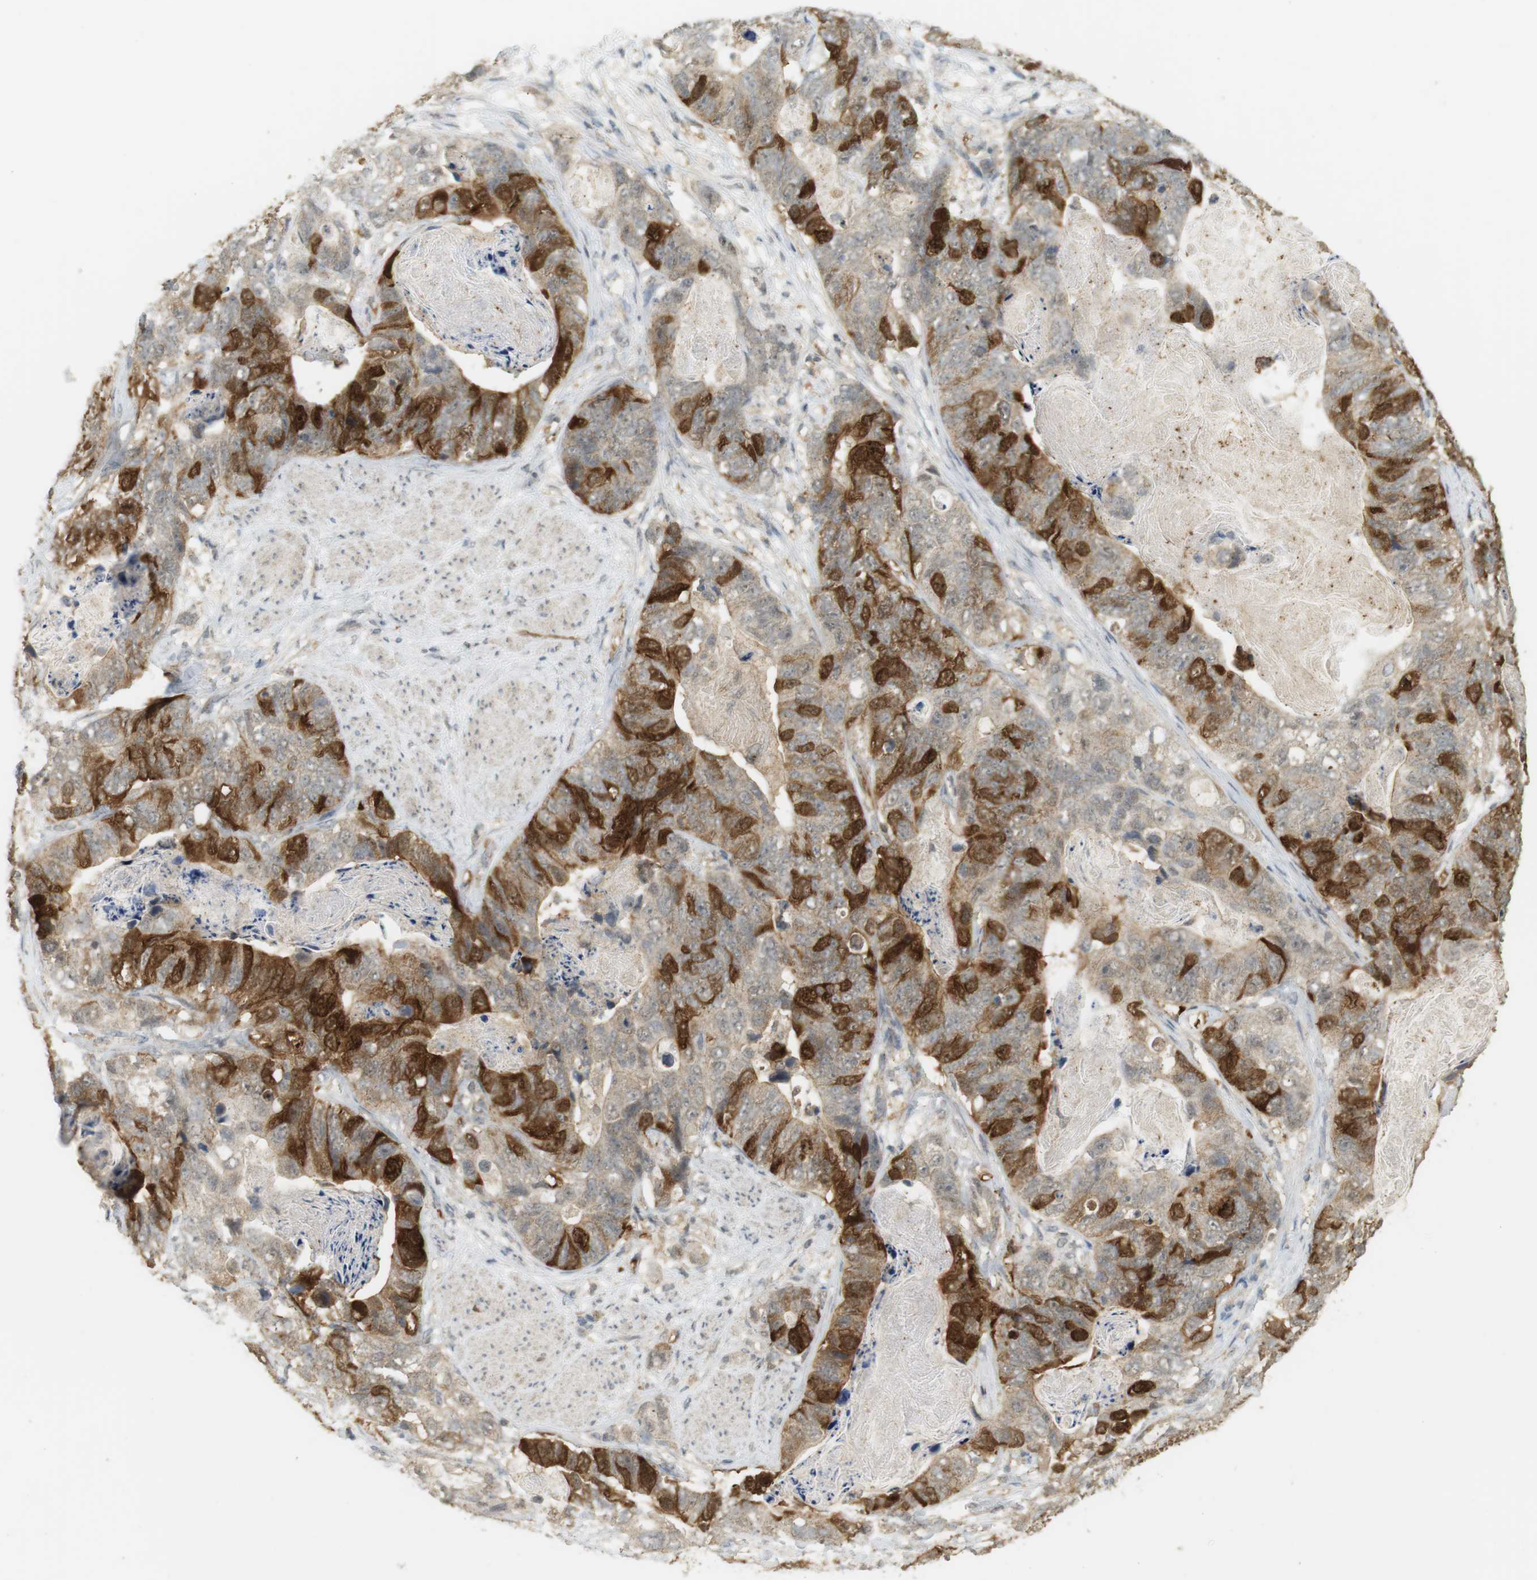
{"staining": {"intensity": "strong", "quantity": "25%-75%", "location": "cytoplasmic/membranous"}, "tissue": "stomach cancer", "cell_type": "Tumor cells", "image_type": "cancer", "snomed": [{"axis": "morphology", "description": "Adenocarcinoma, NOS"}, {"axis": "topography", "description": "Stomach"}], "caption": "A high amount of strong cytoplasmic/membranous staining is appreciated in about 25%-75% of tumor cells in adenocarcinoma (stomach) tissue.", "gene": "TTK", "patient": {"sex": "female", "age": 89}}